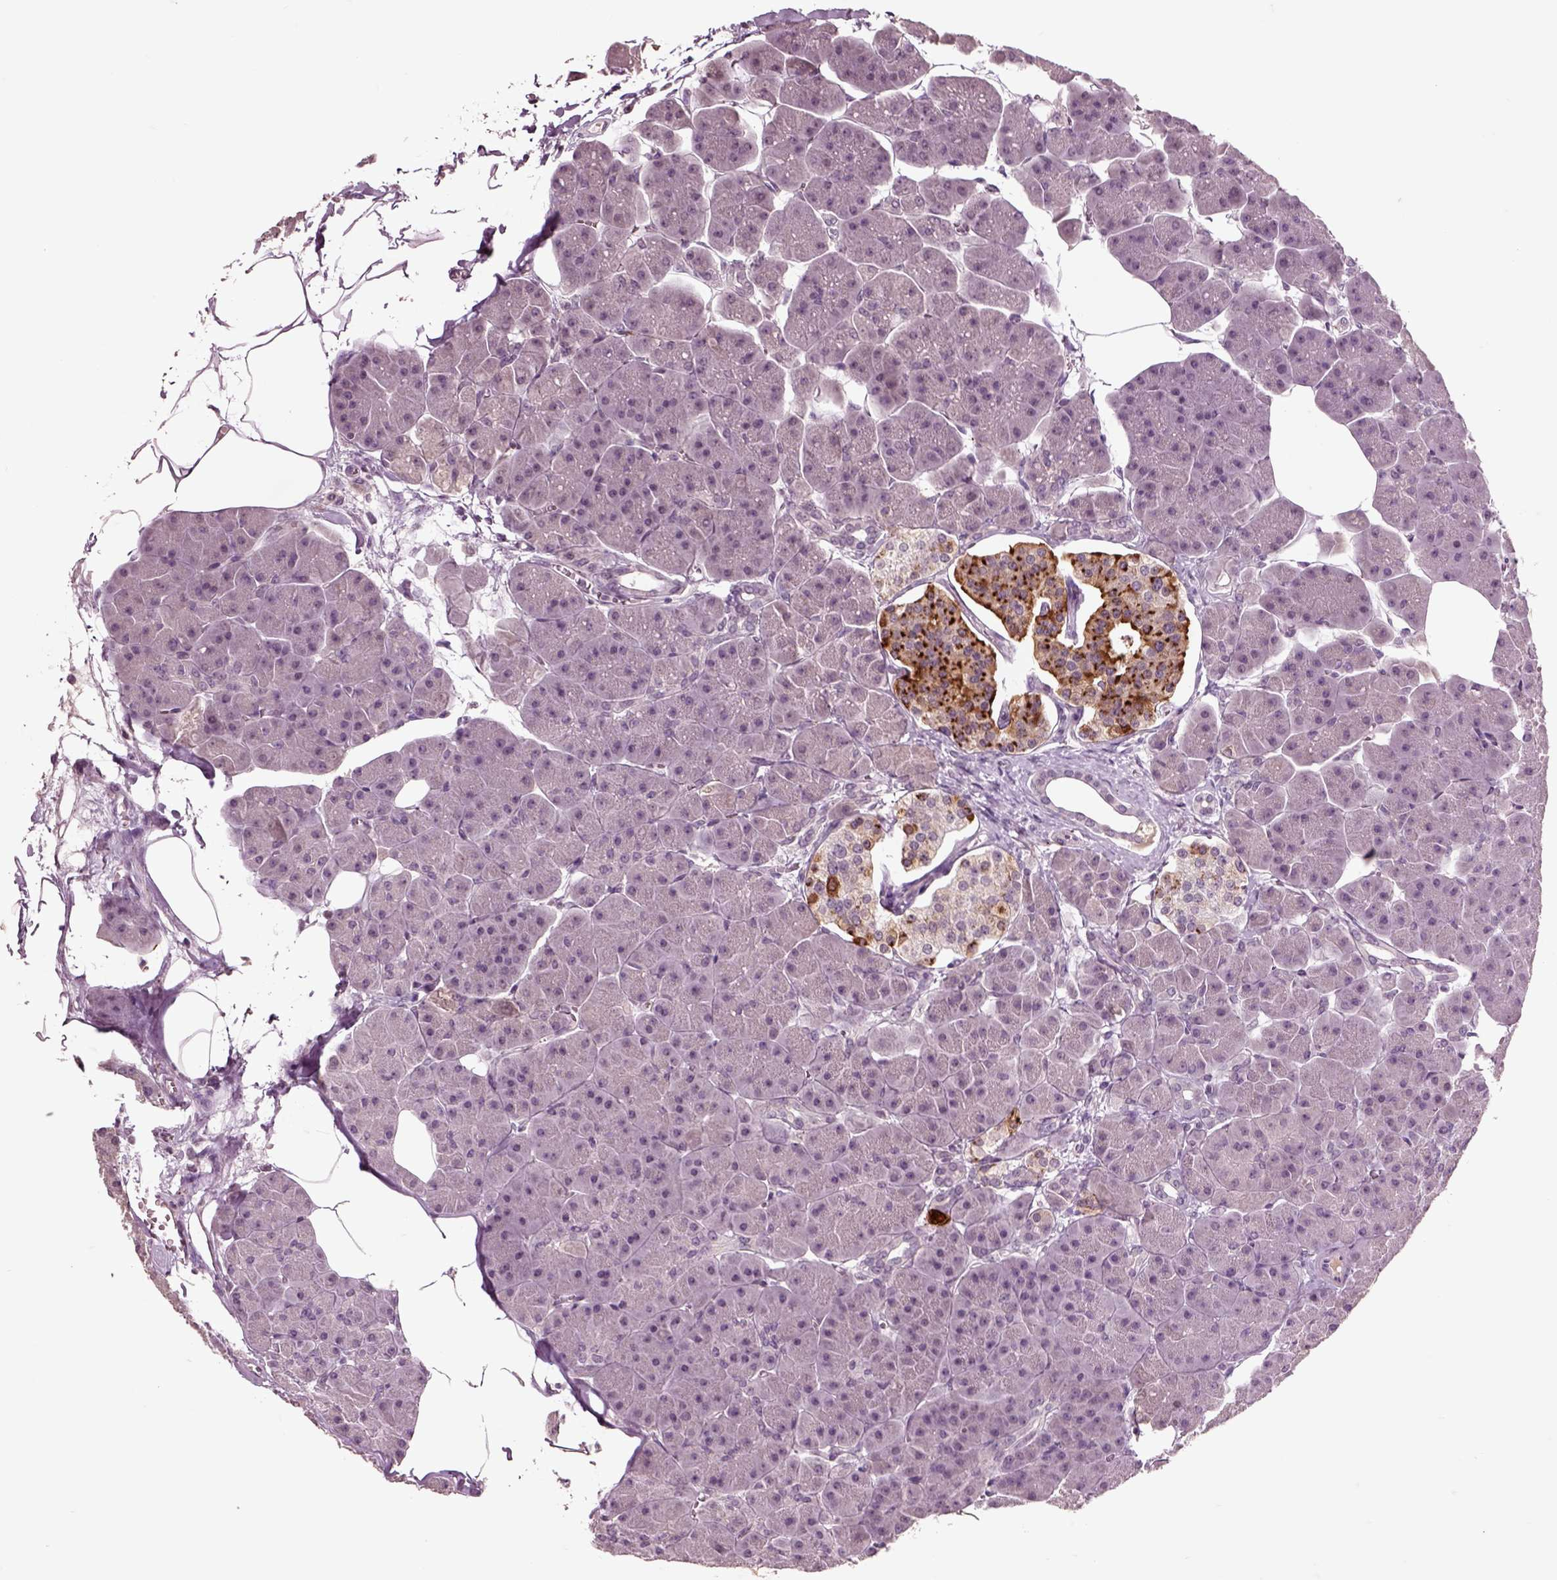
{"staining": {"intensity": "negative", "quantity": "none", "location": "none"}, "tissue": "pancreas", "cell_type": "Exocrine glandular cells", "image_type": "normal", "snomed": [{"axis": "morphology", "description": "Normal tissue, NOS"}, {"axis": "topography", "description": "Adipose tissue"}, {"axis": "topography", "description": "Pancreas"}, {"axis": "topography", "description": "Peripheral nerve tissue"}], "caption": "DAB (3,3'-diaminobenzidine) immunohistochemical staining of unremarkable pancreas reveals no significant expression in exocrine glandular cells.", "gene": "CHGB", "patient": {"sex": "female", "age": 58}}